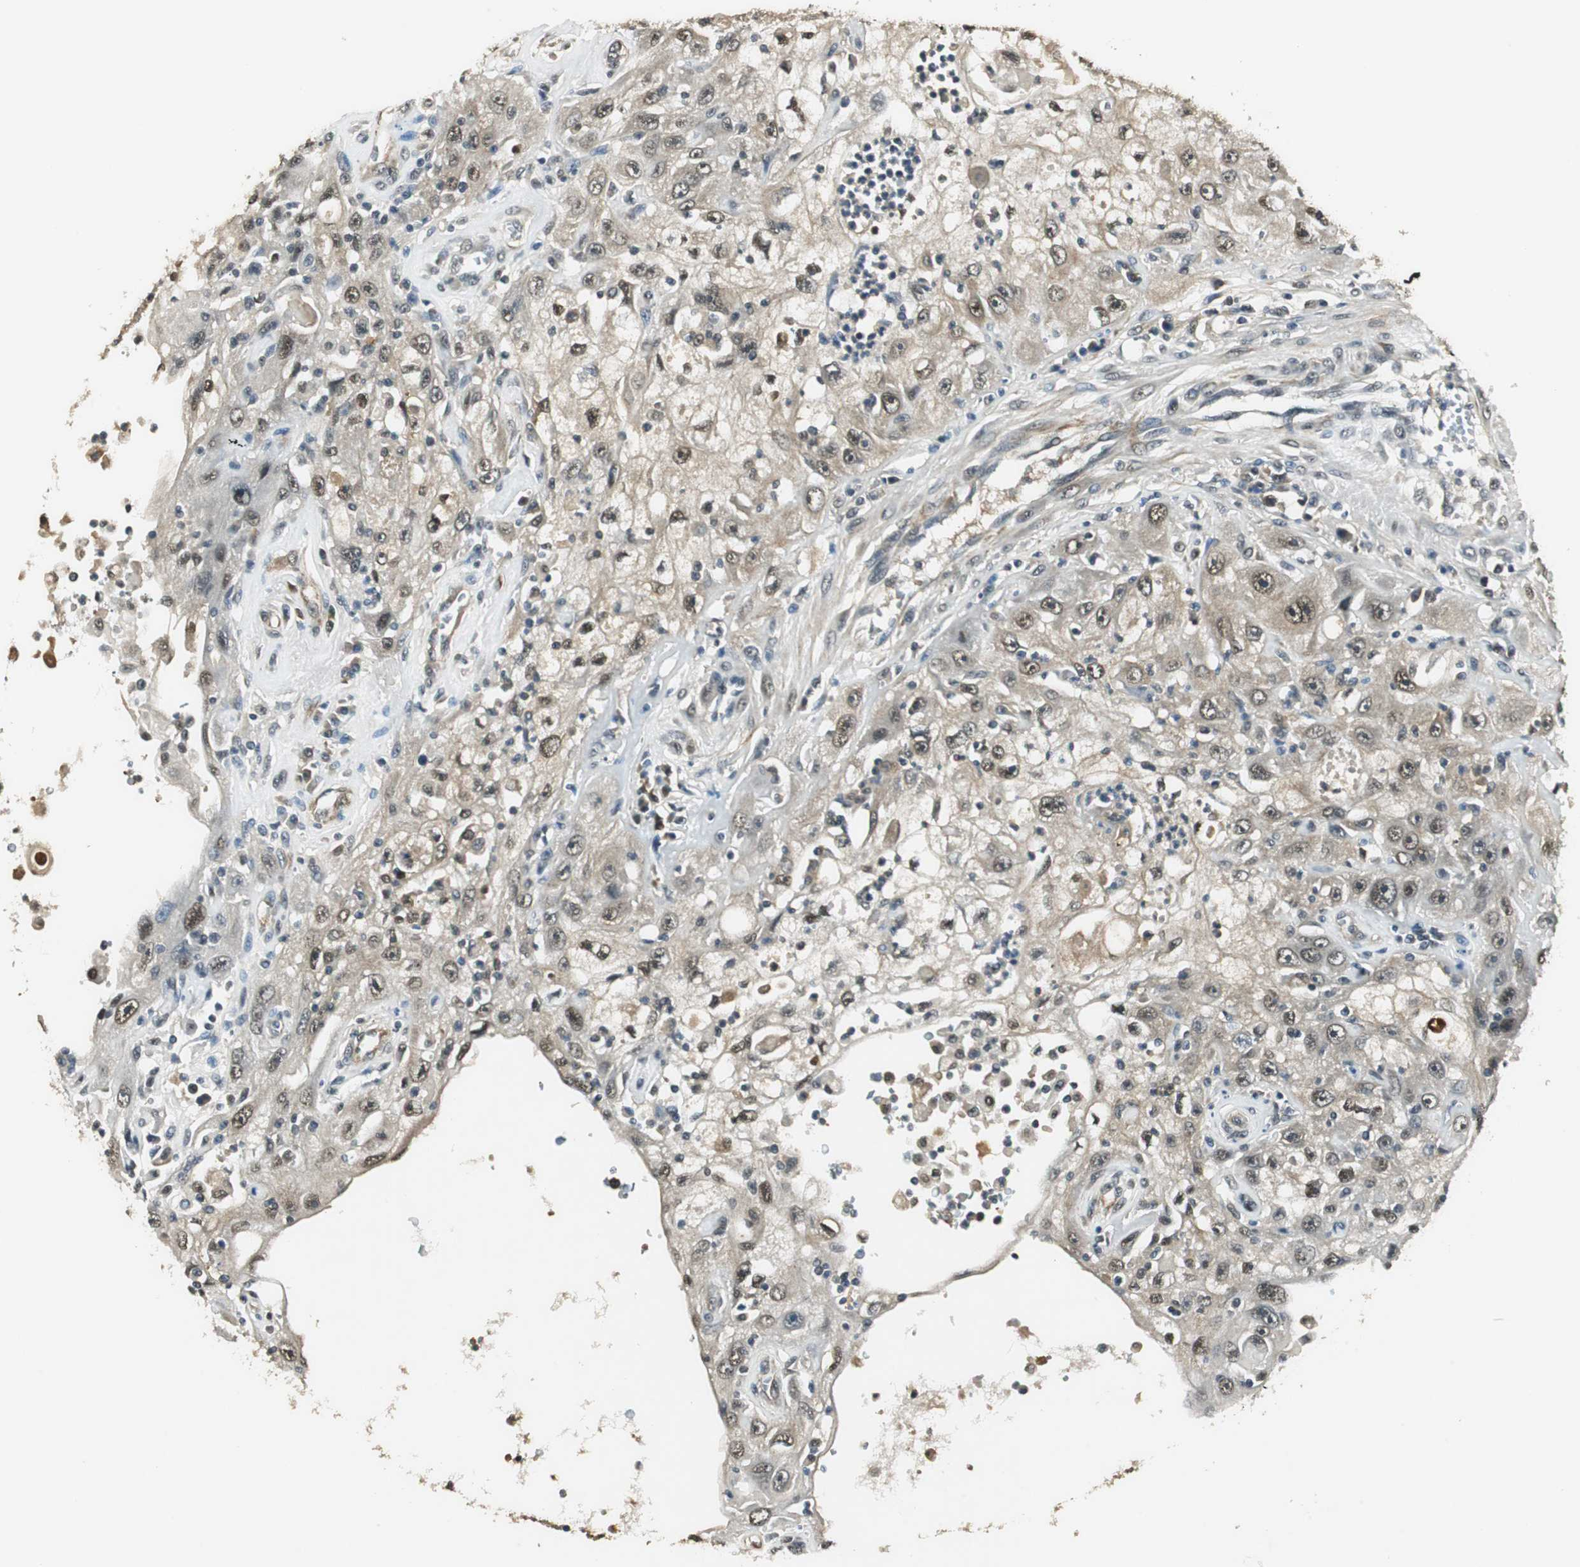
{"staining": {"intensity": "weak", "quantity": "25%-75%", "location": "cytoplasmic/membranous,nuclear"}, "tissue": "skin cancer", "cell_type": "Tumor cells", "image_type": "cancer", "snomed": [{"axis": "morphology", "description": "Squamous cell carcinoma, NOS"}, {"axis": "topography", "description": "Skin"}], "caption": "IHC (DAB) staining of skin cancer reveals weak cytoplasmic/membranous and nuclear protein staining in about 25%-75% of tumor cells.", "gene": "PSMB4", "patient": {"sex": "male", "age": 75}}